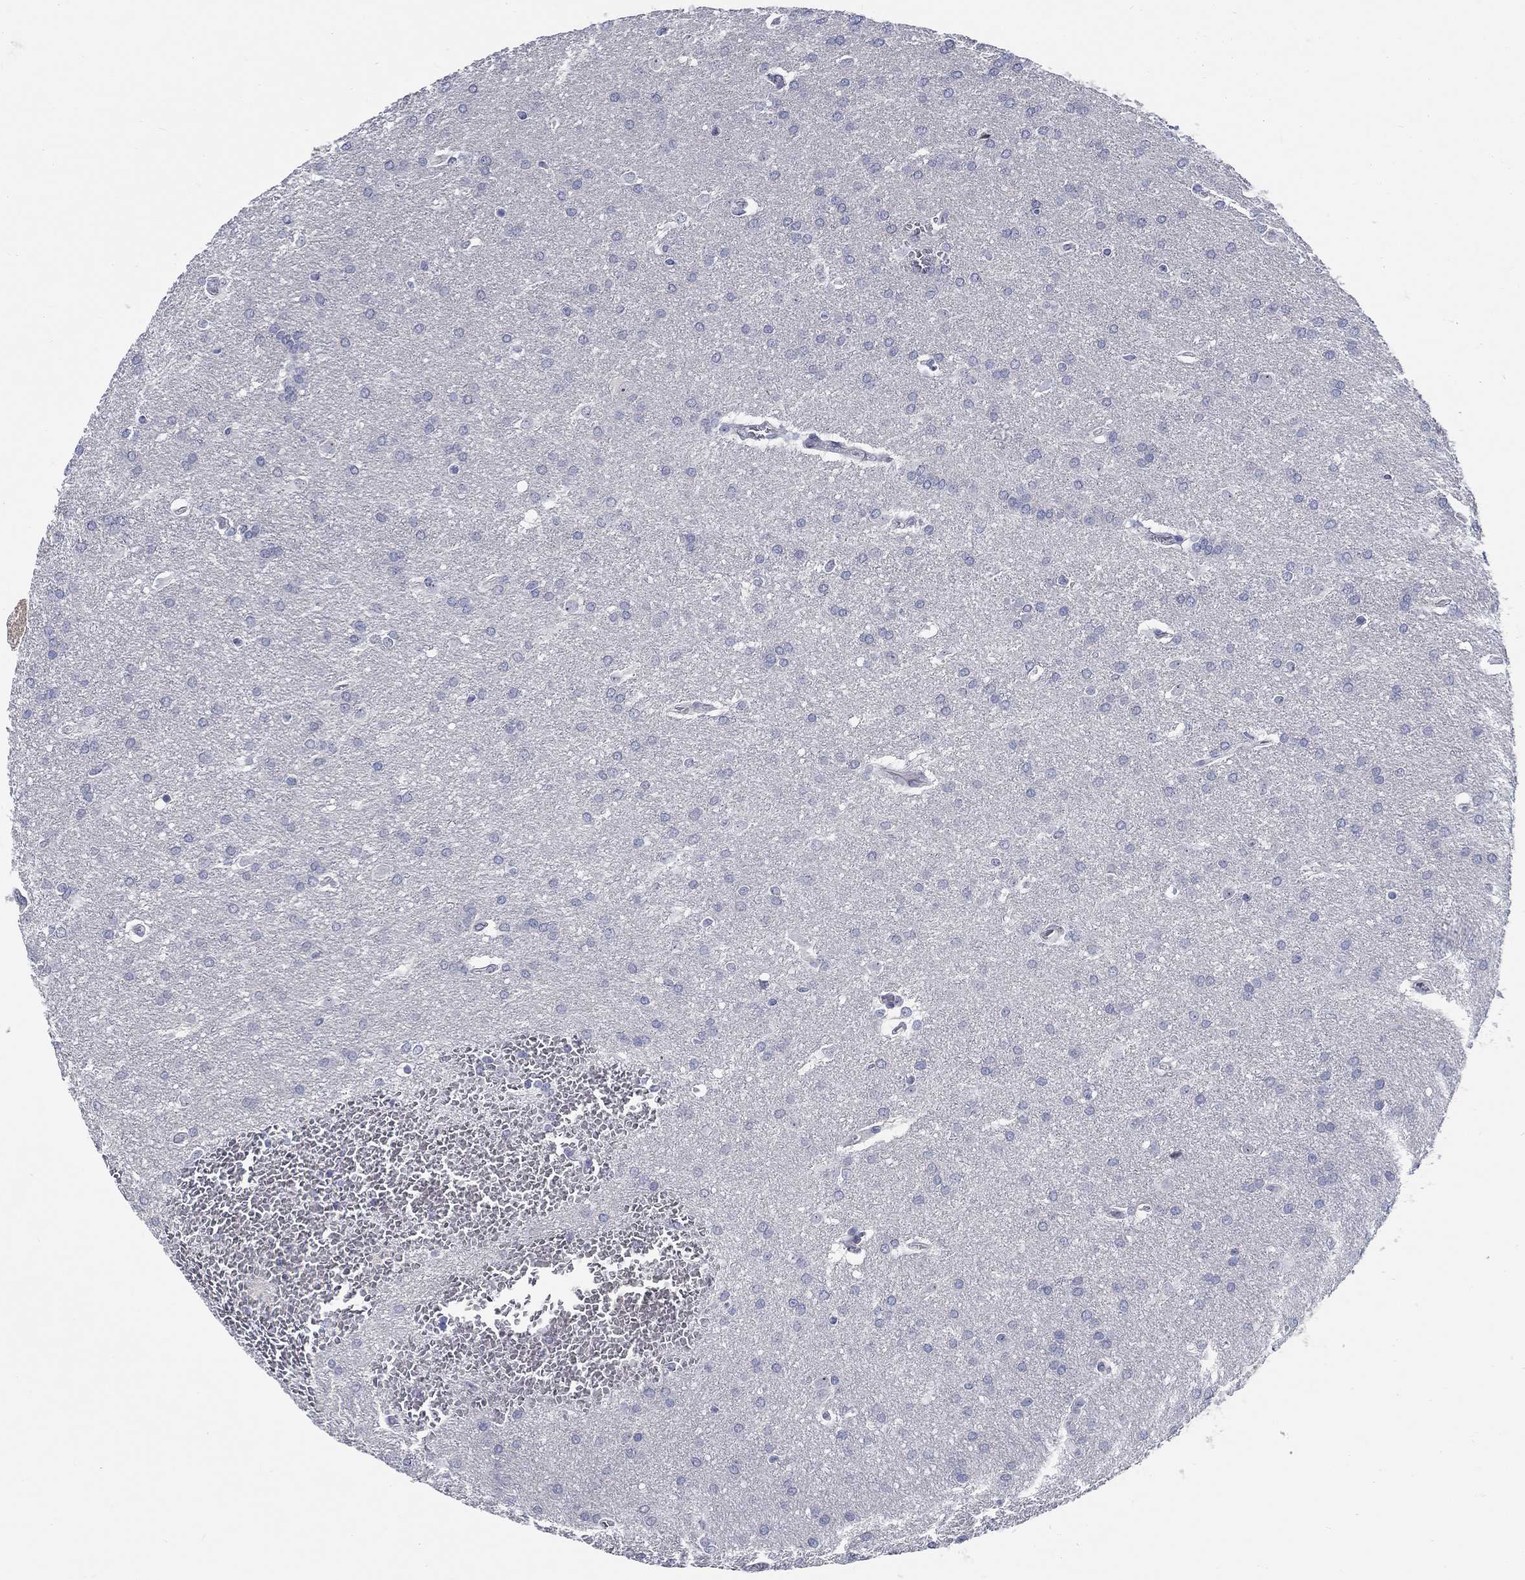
{"staining": {"intensity": "negative", "quantity": "none", "location": "none"}, "tissue": "glioma", "cell_type": "Tumor cells", "image_type": "cancer", "snomed": [{"axis": "morphology", "description": "Glioma, malignant, Low grade"}, {"axis": "topography", "description": "Brain"}], "caption": "Immunohistochemical staining of human low-grade glioma (malignant) demonstrates no significant expression in tumor cells. (Immunohistochemistry, brightfield microscopy, high magnification).", "gene": "SMIM18", "patient": {"sex": "female", "age": 32}}